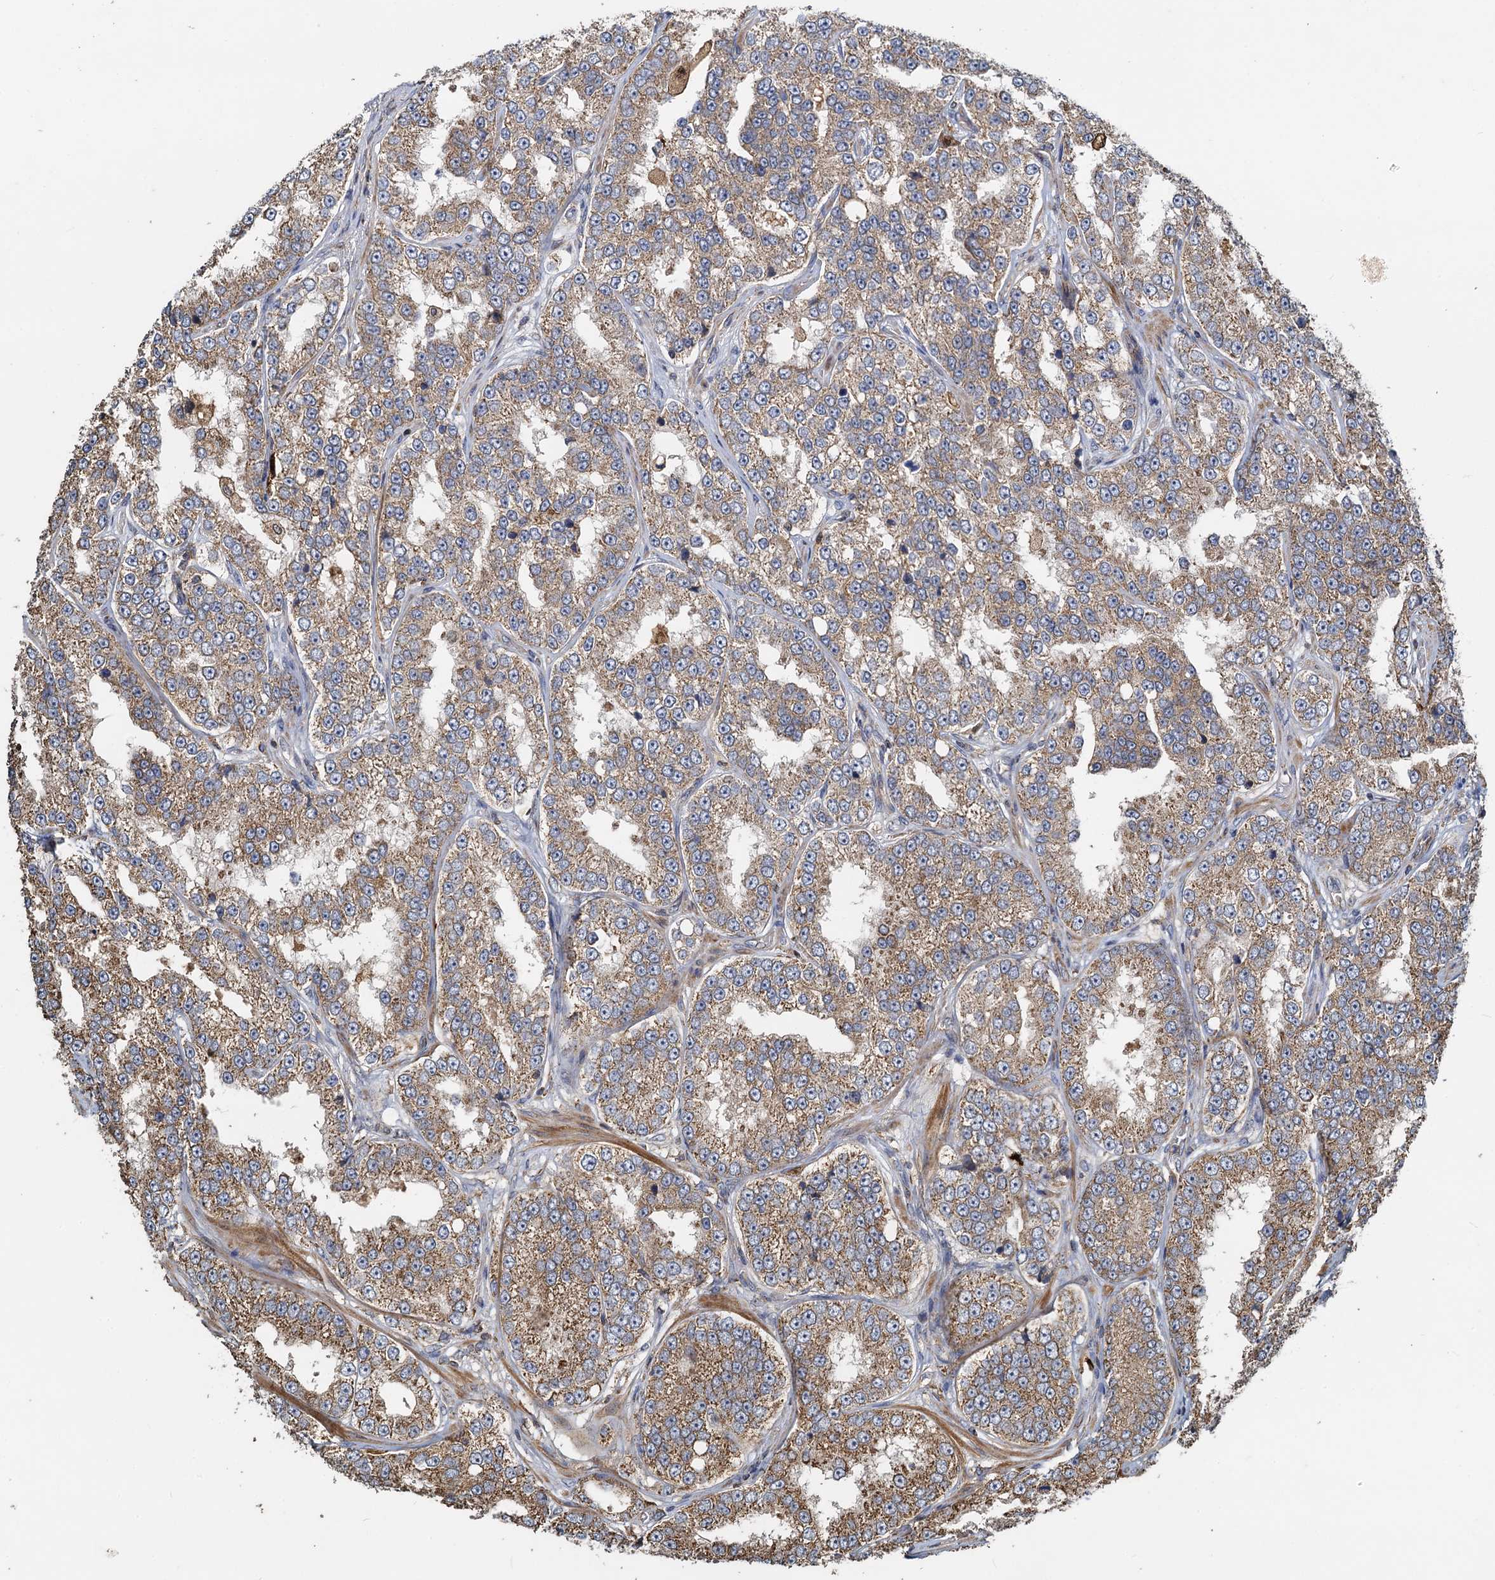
{"staining": {"intensity": "moderate", "quantity": ">75%", "location": "cytoplasmic/membranous"}, "tissue": "prostate cancer", "cell_type": "Tumor cells", "image_type": "cancer", "snomed": [{"axis": "morphology", "description": "Normal tissue, NOS"}, {"axis": "morphology", "description": "Adenocarcinoma, High grade"}, {"axis": "topography", "description": "Prostate"}], "caption": "Prostate high-grade adenocarcinoma stained with a brown dye demonstrates moderate cytoplasmic/membranous positive expression in about >75% of tumor cells.", "gene": "SDS", "patient": {"sex": "male", "age": 83}}